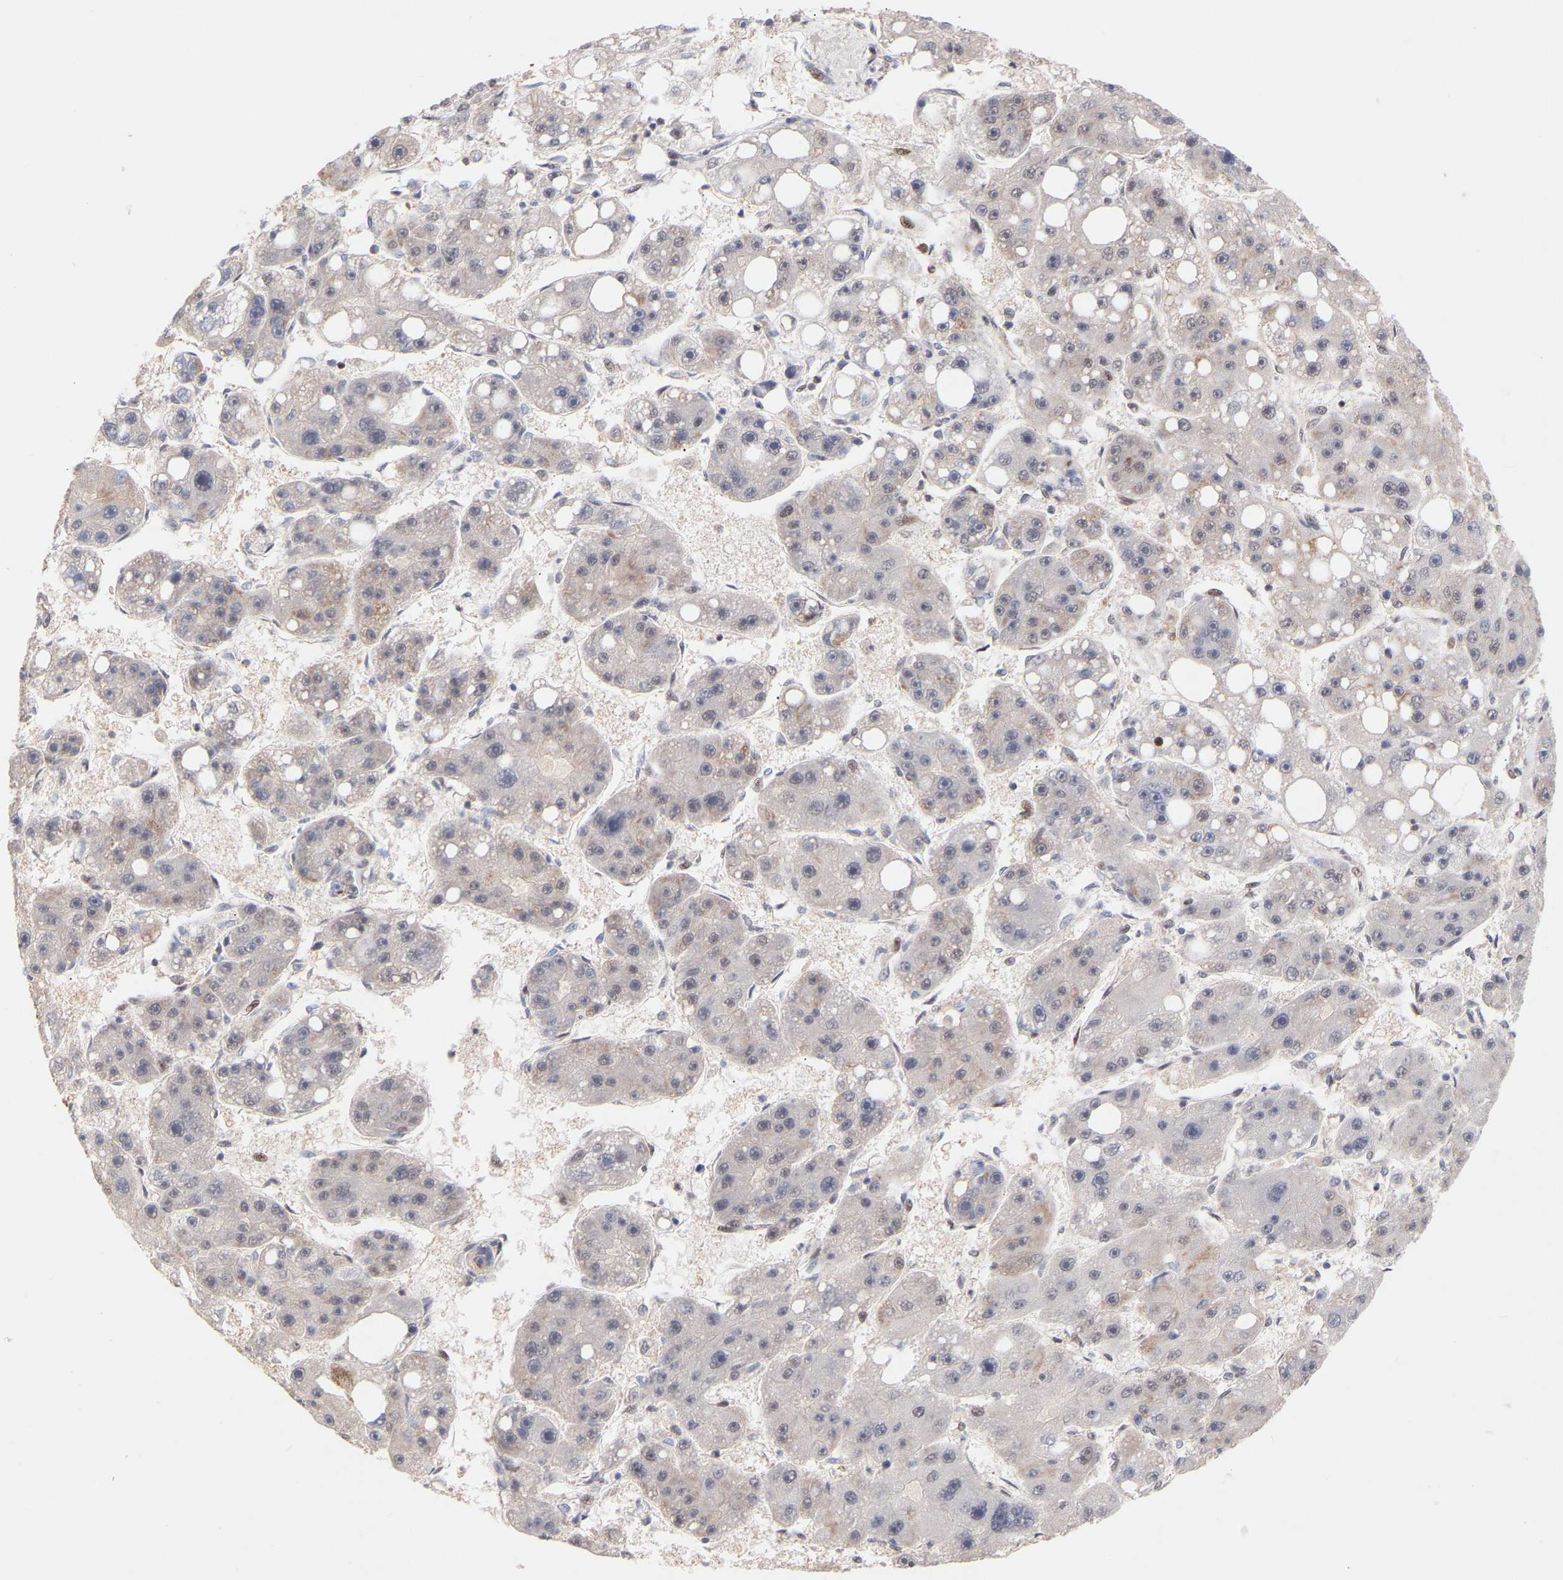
{"staining": {"intensity": "negative", "quantity": "none", "location": "none"}, "tissue": "liver cancer", "cell_type": "Tumor cells", "image_type": "cancer", "snomed": [{"axis": "morphology", "description": "Carcinoma, Hepatocellular, NOS"}, {"axis": "topography", "description": "Liver"}], "caption": "The IHC micrograph has no significant expression in tumor cells of hepatocellular carcinoma (liver) tissue. (IHC, brightfield microscopy, high magnification).", "gene": "PDLIM5", "patient": {"sex": "female", "age": 61}}